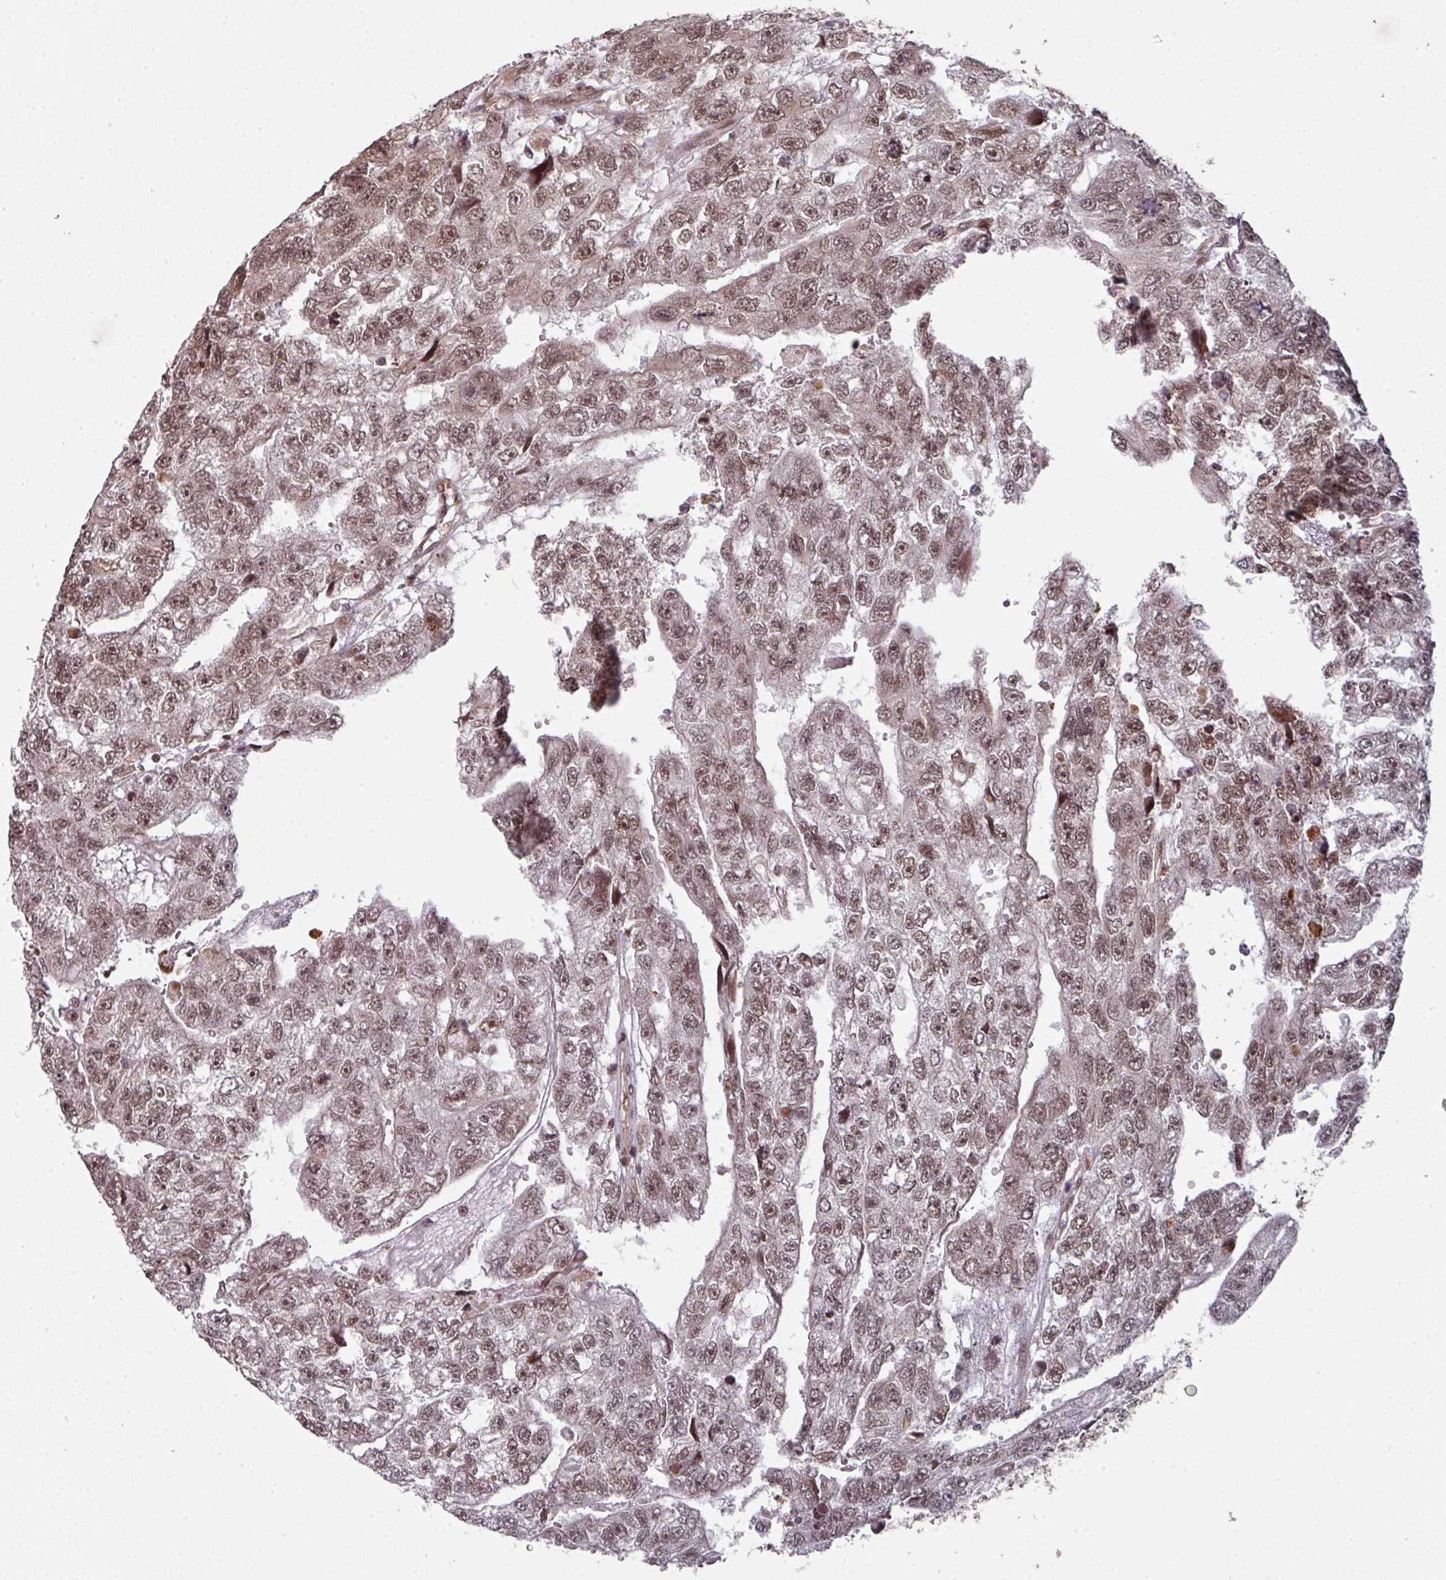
{"staining": {"intensity": "moderate", "quantity": ">75%", "location": "nuclear"}, "tissue": "testis cancer", "cell_type": "Tumor cells", "image_type": "cancer", "snomed": [{"axis": "morphology", "description": "Carcinoma, Embryonal, NOS"}, {"axis": "topography", "description": "Testis"}], "caption": "High-magnification brightfield microscopy of testis embryonal carcinoma stained with DAB (3,3'-diaminobenzidine) (brown) and counterstained with hematoxylin (blue). tumor cells exhibit moderate nuclear expression is seen in about>75% of cells.", "gene": "SIK3", "patient": {"sex": "male", "age": 20}}